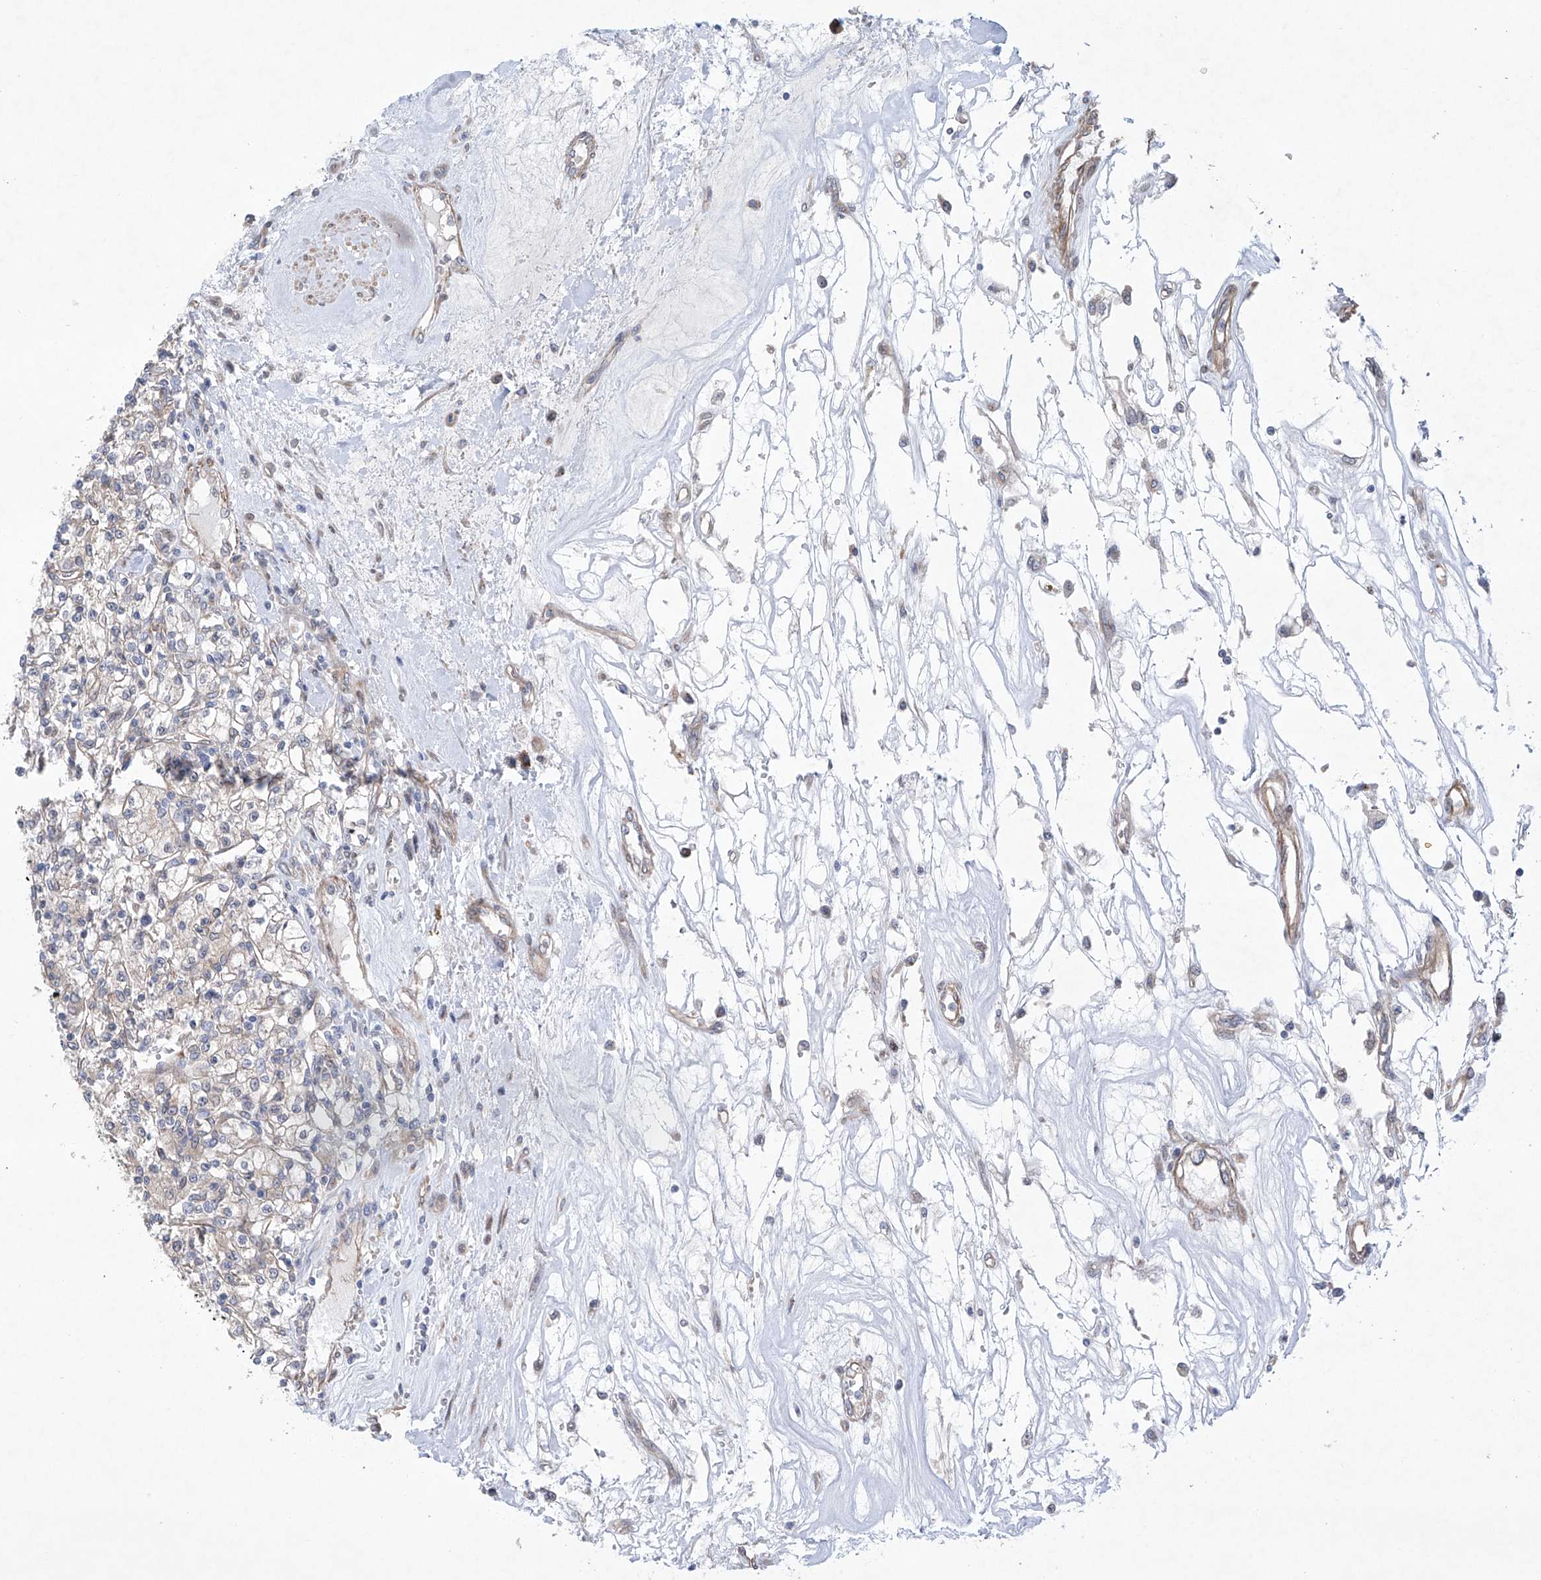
{"staining": {"intensity": "negative", "quantity": "none", "location": "none"}, "tissue": "renal cancer", "cell_type": "Tumor cells", "image_type": "cancer", "snomed": [{"axis": "morphology", "description": "Adenocarcinoma, NOS"}, {"axis": "topography", "description": "Kidney"}], "caption": "A high-resolution photomicrograph shows immunohistochemistry staining of renal cancer, which displays no significant staining in tumor cells. Nuclei are stained in blue.", "gene": "KLC4", "patient": {"sex": "female", "age": 59}}